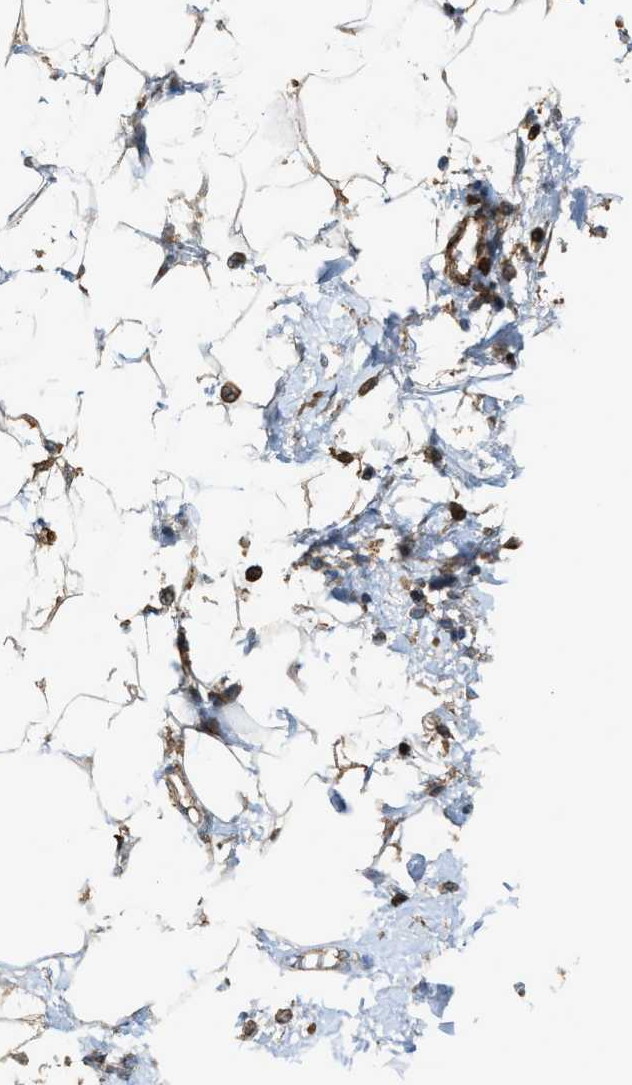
{"staining": {"intensity": "moderate", "quantity": ">75%", "location": "cytoplasmic/membranous"}, "tissue": "adipose tissue", "cell_type": "Adipocytes", "image_type": "normal", "snomed": [{"axis": "morphology", "description": "Normal tissue, NOS"}, {"axis": "morphology", "description": "Adenocarcinoma, NOS"}, {"axis": "topography", "description": "Duodenum"}, {"axis": "topography", "description": "Peripheral nerve tissue"}], "caption": "High-magnification brightfield microscopy of unremarkable adipose tissue stained with DAB (3,3'-diaminobenzidine) (brown) and counterstained with hematoxylin (blue). adipocytes exhibit moderate cytoplasmic/membranous positivity is appreciated in approximately>75% of cells. The staining was performed using DAB to visualize the protein expression in brown, while the nuclei were stained in blue with hematoxylin (Magnification: 20x).", "gene": "SERPINB5", "patient": {"sex": "female", "age": 60}}